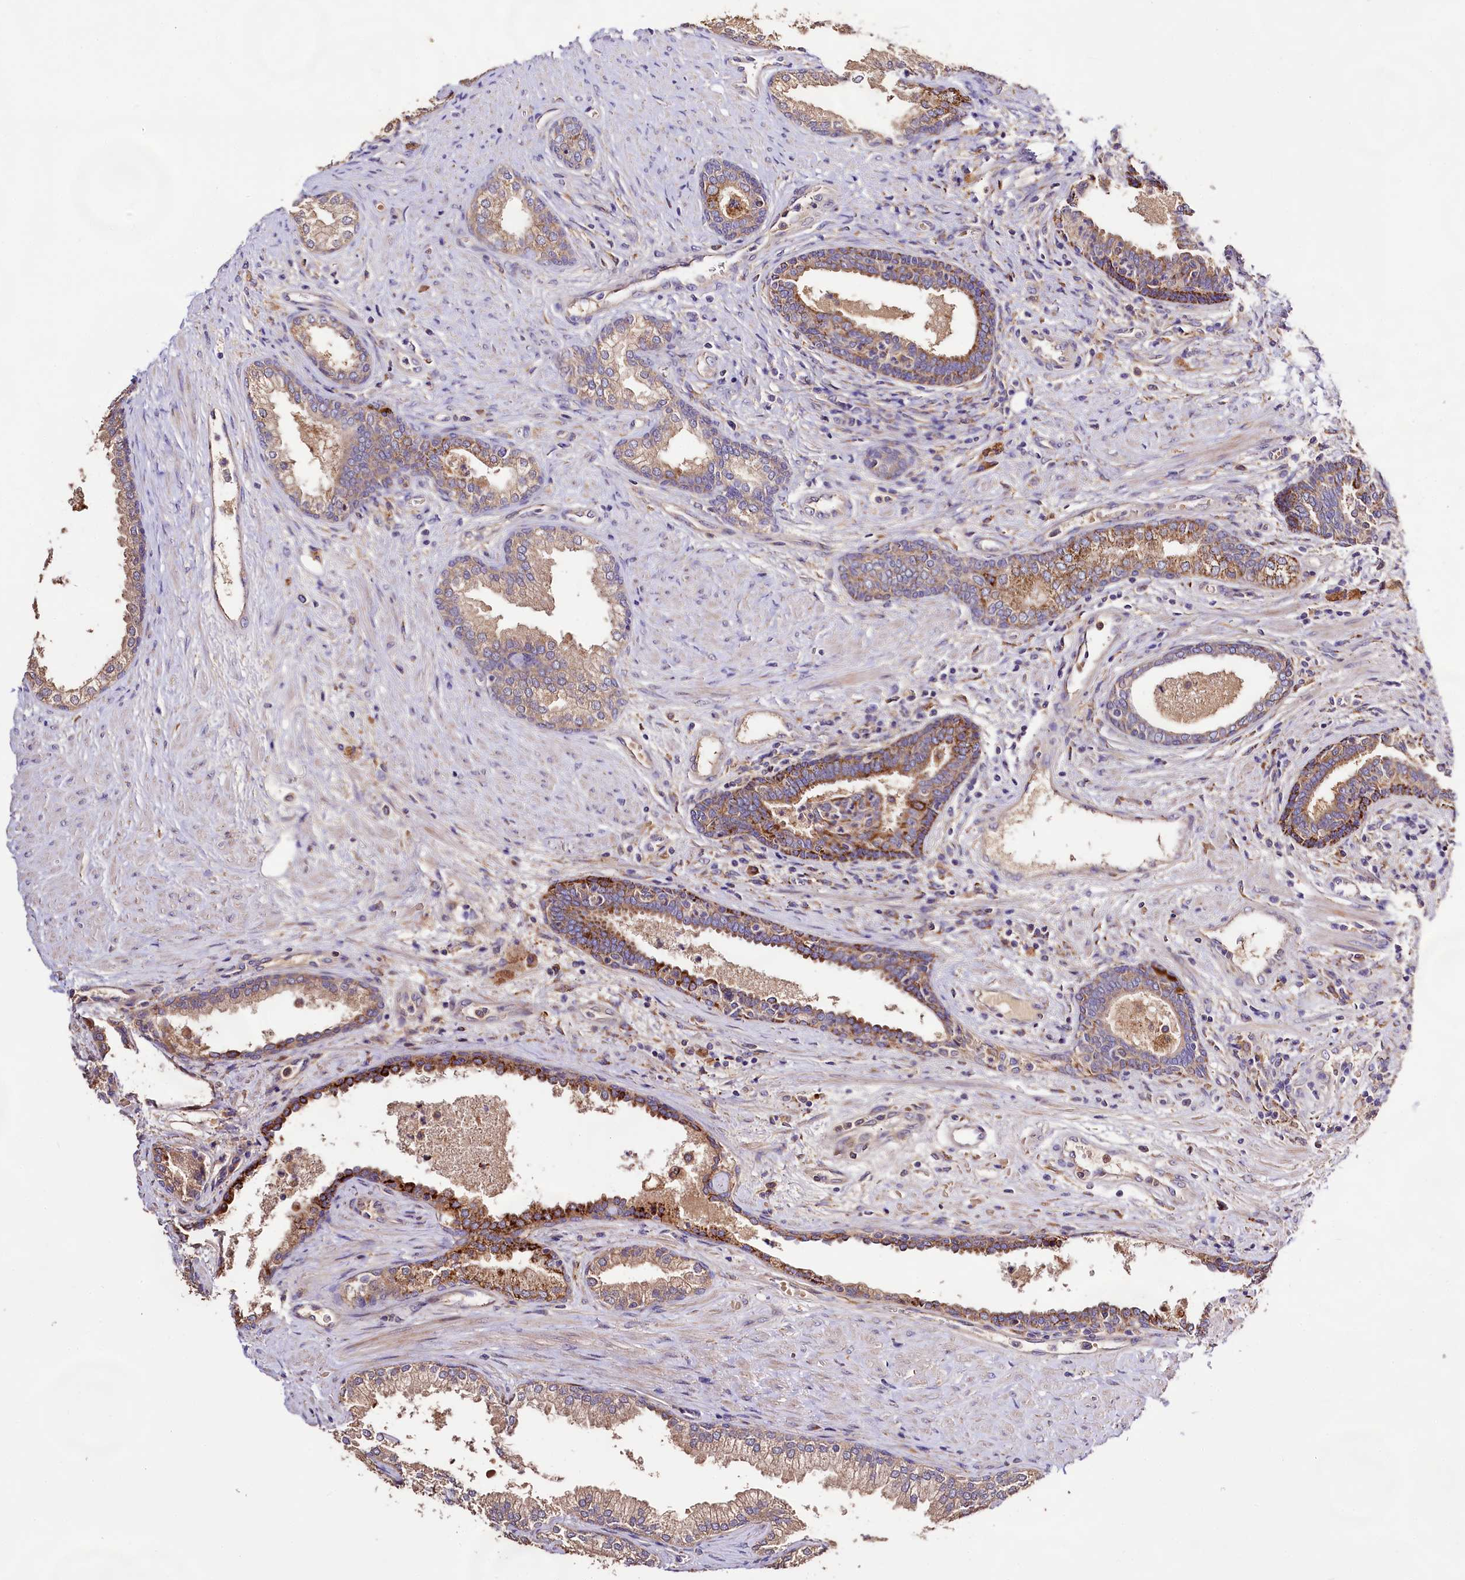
{"staining": {"intensity": "moderate", "quantity": ">75%", "location": "cytoplasmic/membranous"}, "tissue": "prostate", "cell_type": "Glandular cells", "image_type": "normal", "snomed": [{"axis": "morphology", "description": "Normal tissue, NOS"}, {"axis": "topography", "description": "Prostate"}], "caption": "The photomicrograph shows immunohistochemical staining of benign prostate. There is moderate cytoplasmic/membranous expression is present in about >75% of glandular cells.", "gene": "DMXL2", "patient": {"sex": "male", "age": 76}}